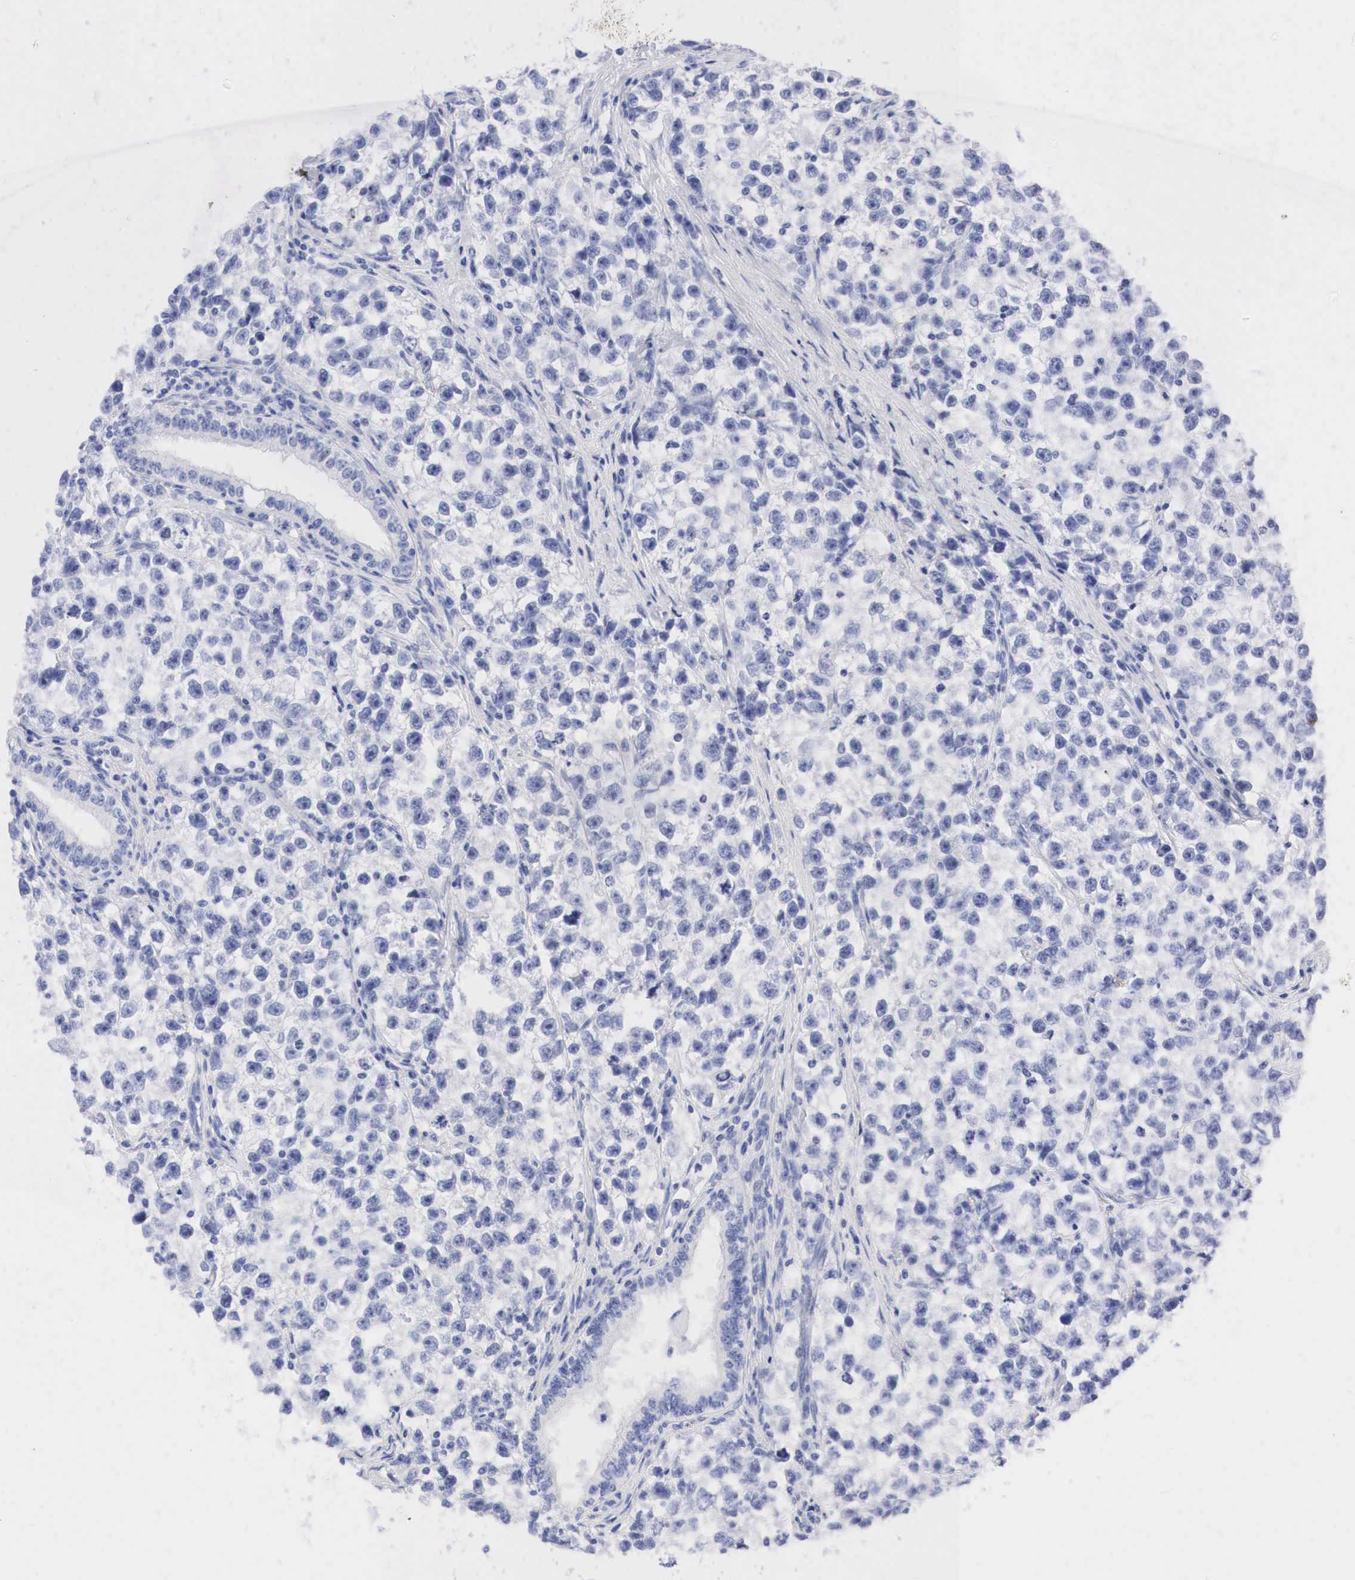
{"staining": {"intensity": "negative", "quantity": "none", "location": "none"}, "tissue": "testis cancer", "cell_type": "Tumor cells", "image_type": "cancer", "snomed": [{"axis": "morphology", "description": "Seminoma, NOS"}, {"axis": "morphology", "description": "Carcinoma, Embryonal, NOS"}, {"axis": "topography", "description": "Testis"}], "caption": "Embryonal carcinoma (testis) stained for a protein using immunohistochemistry (IHC) shows no staining tumor cells.", "gene": "NKX2-1", "patient": {"sex": "male", "age": 30}}